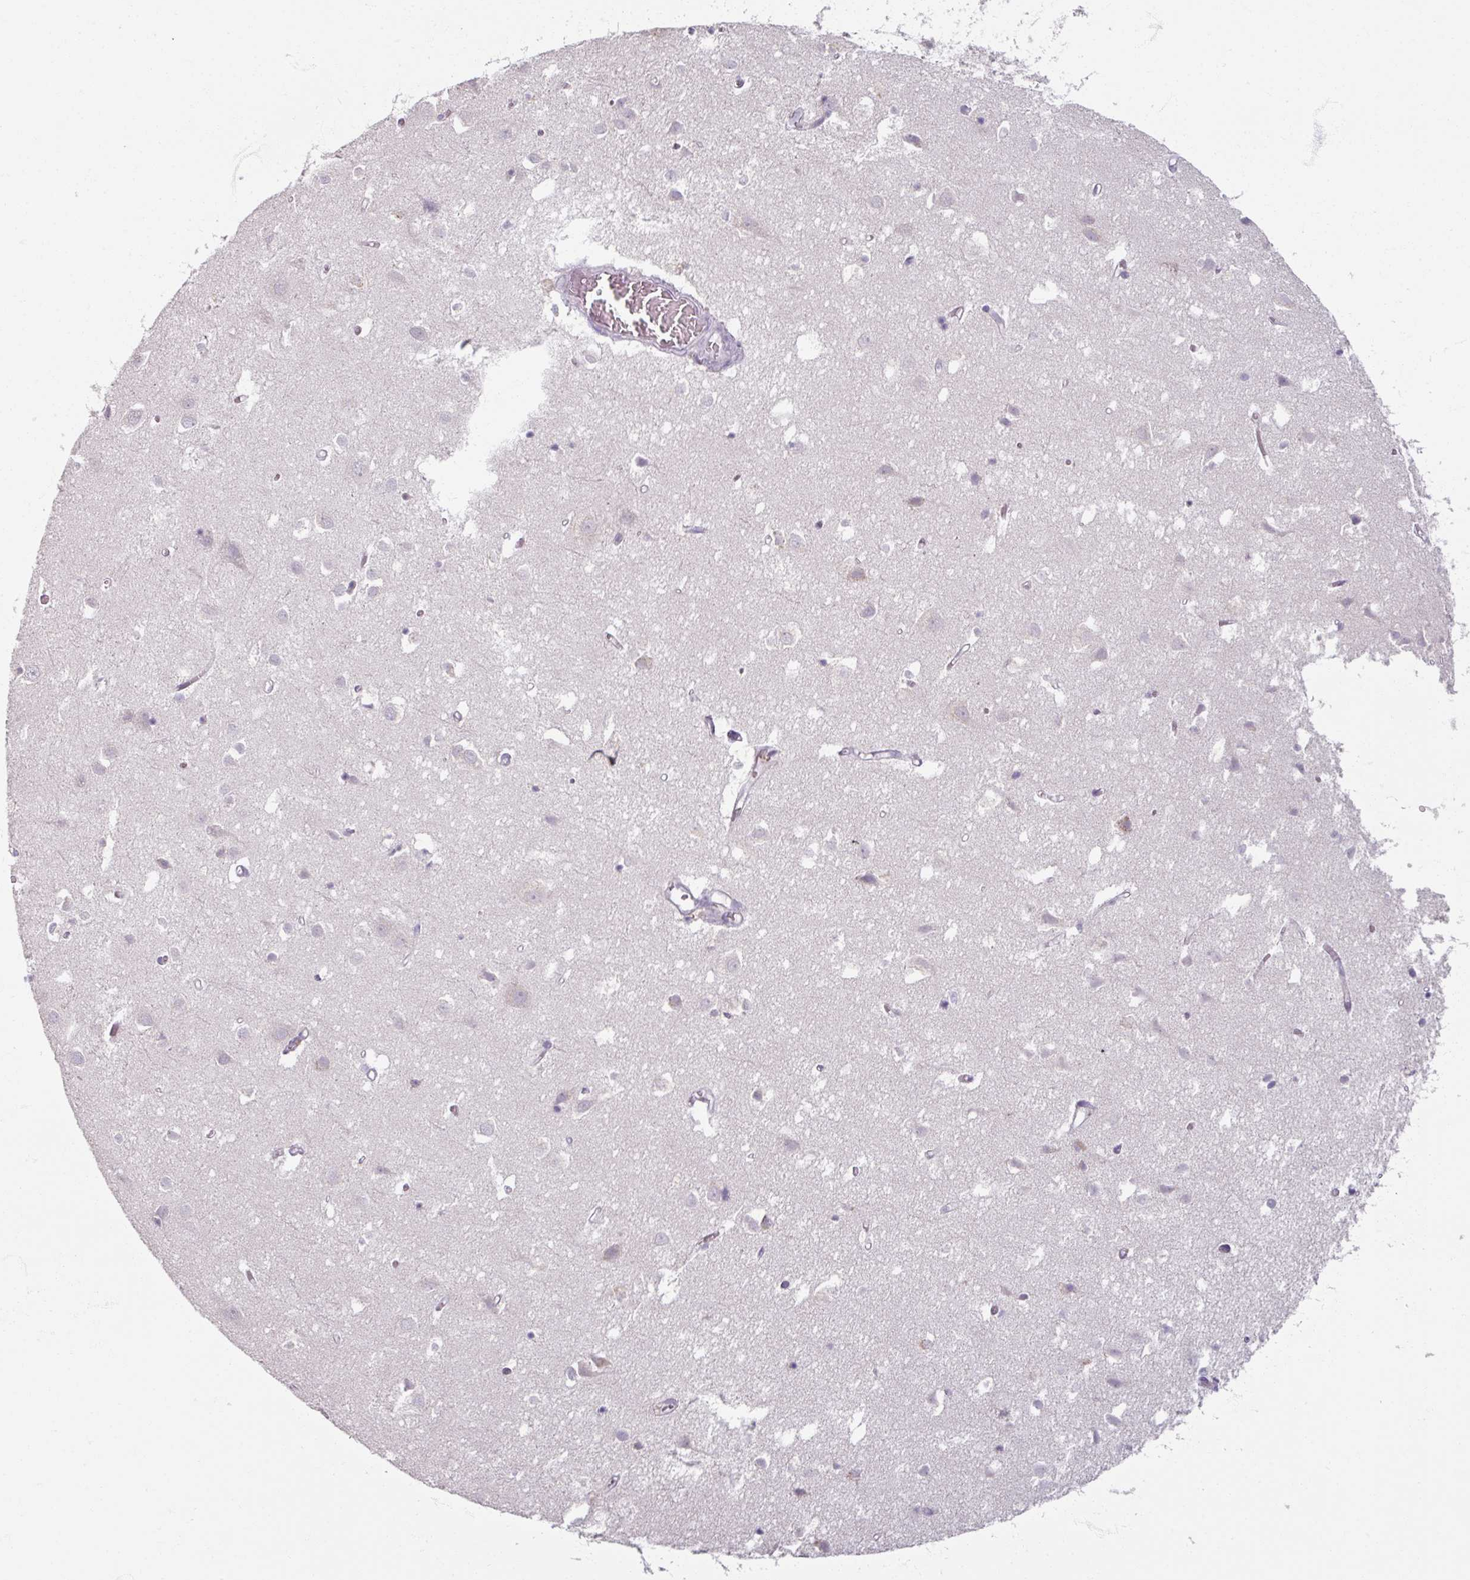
{"staining": {"intensity": "negative", "quantity": "none", "location": "none"}, "tissue": "cerebral cortex", "cell_type": "Endothelial cells", "image_type": "normal", "snomed": [{"axis": "morphology", "description": "Normal tissue, NOS"}, {"axis": "topography", "description": "Cerebral cortex"}], "caption": "Immunohistochemistry photomicrograph of benign human cerebral cortex stained for a protein (brown), which exhibits no expression in endothelial cells.", "gene": "SOX11", "patient": {"sex": "male", "age": 70}}